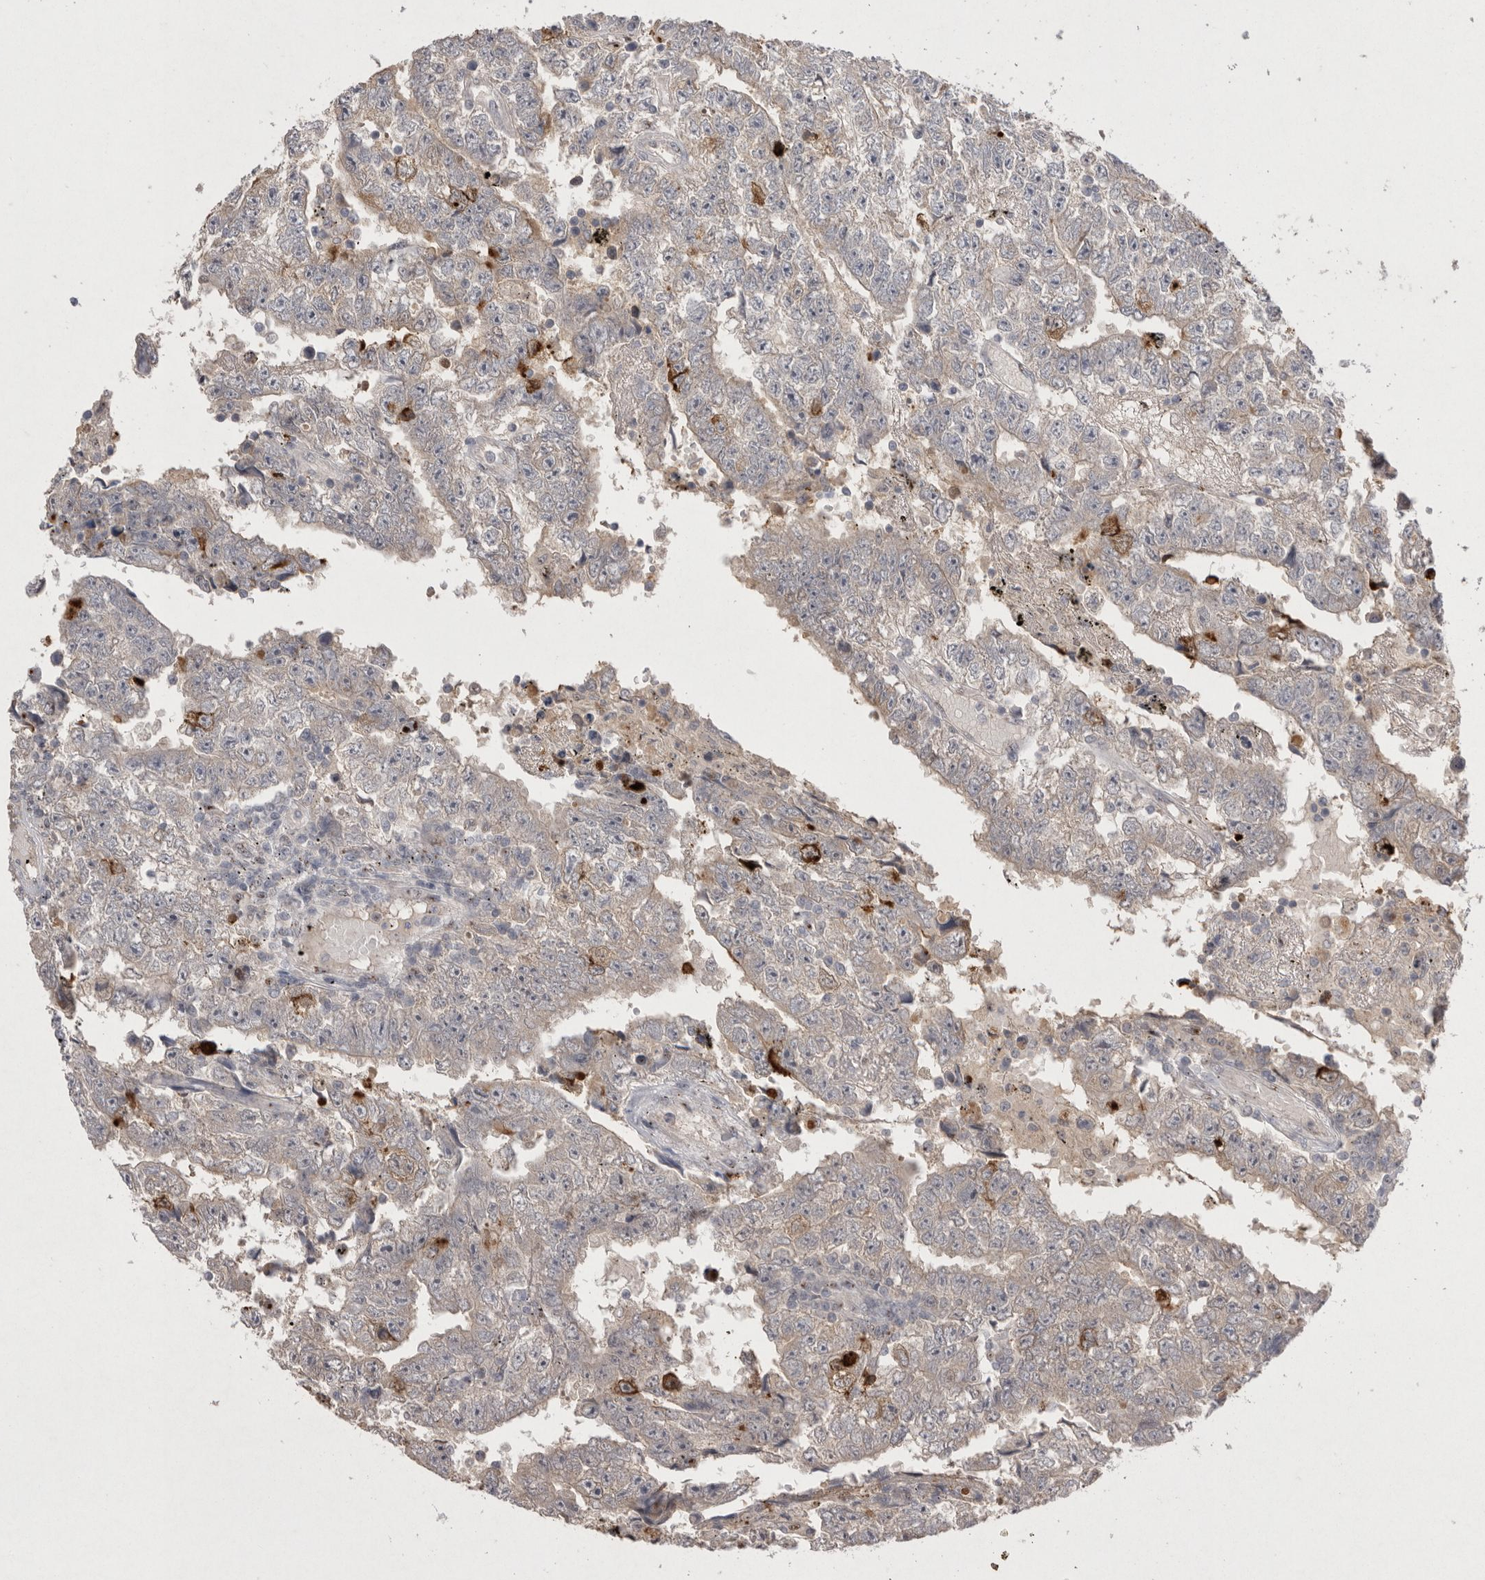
{"staining": {"intensity": "moderate", "quantity": "<25%", "location": "cytoplasmic/membranous"}, "tissue": "testis cancer", "cell_type": "Tumor cells", "image_type": "cancer", "snomed": [{"axis": "morphology", "description": "Carcinoma, Embryonal, NOS"}, {"axis": "topography", "description": "Testis"}], "caption": "High-magnification brightfield microscopy of testis cancer stained with DAB (brown) and counterstained with hematoxylin (blue). tumor cells exhibit moderate cytoplasmic/membranous staining is present in about<25% of cells. The staining was performed using DAB (3,3'-diaminobenzidine), with brown indicating positive protein expression. Nuclei are stained blue with hematoxylin.", "gene": "HUS1", "patient": {"sex": "male", "age": 25}}